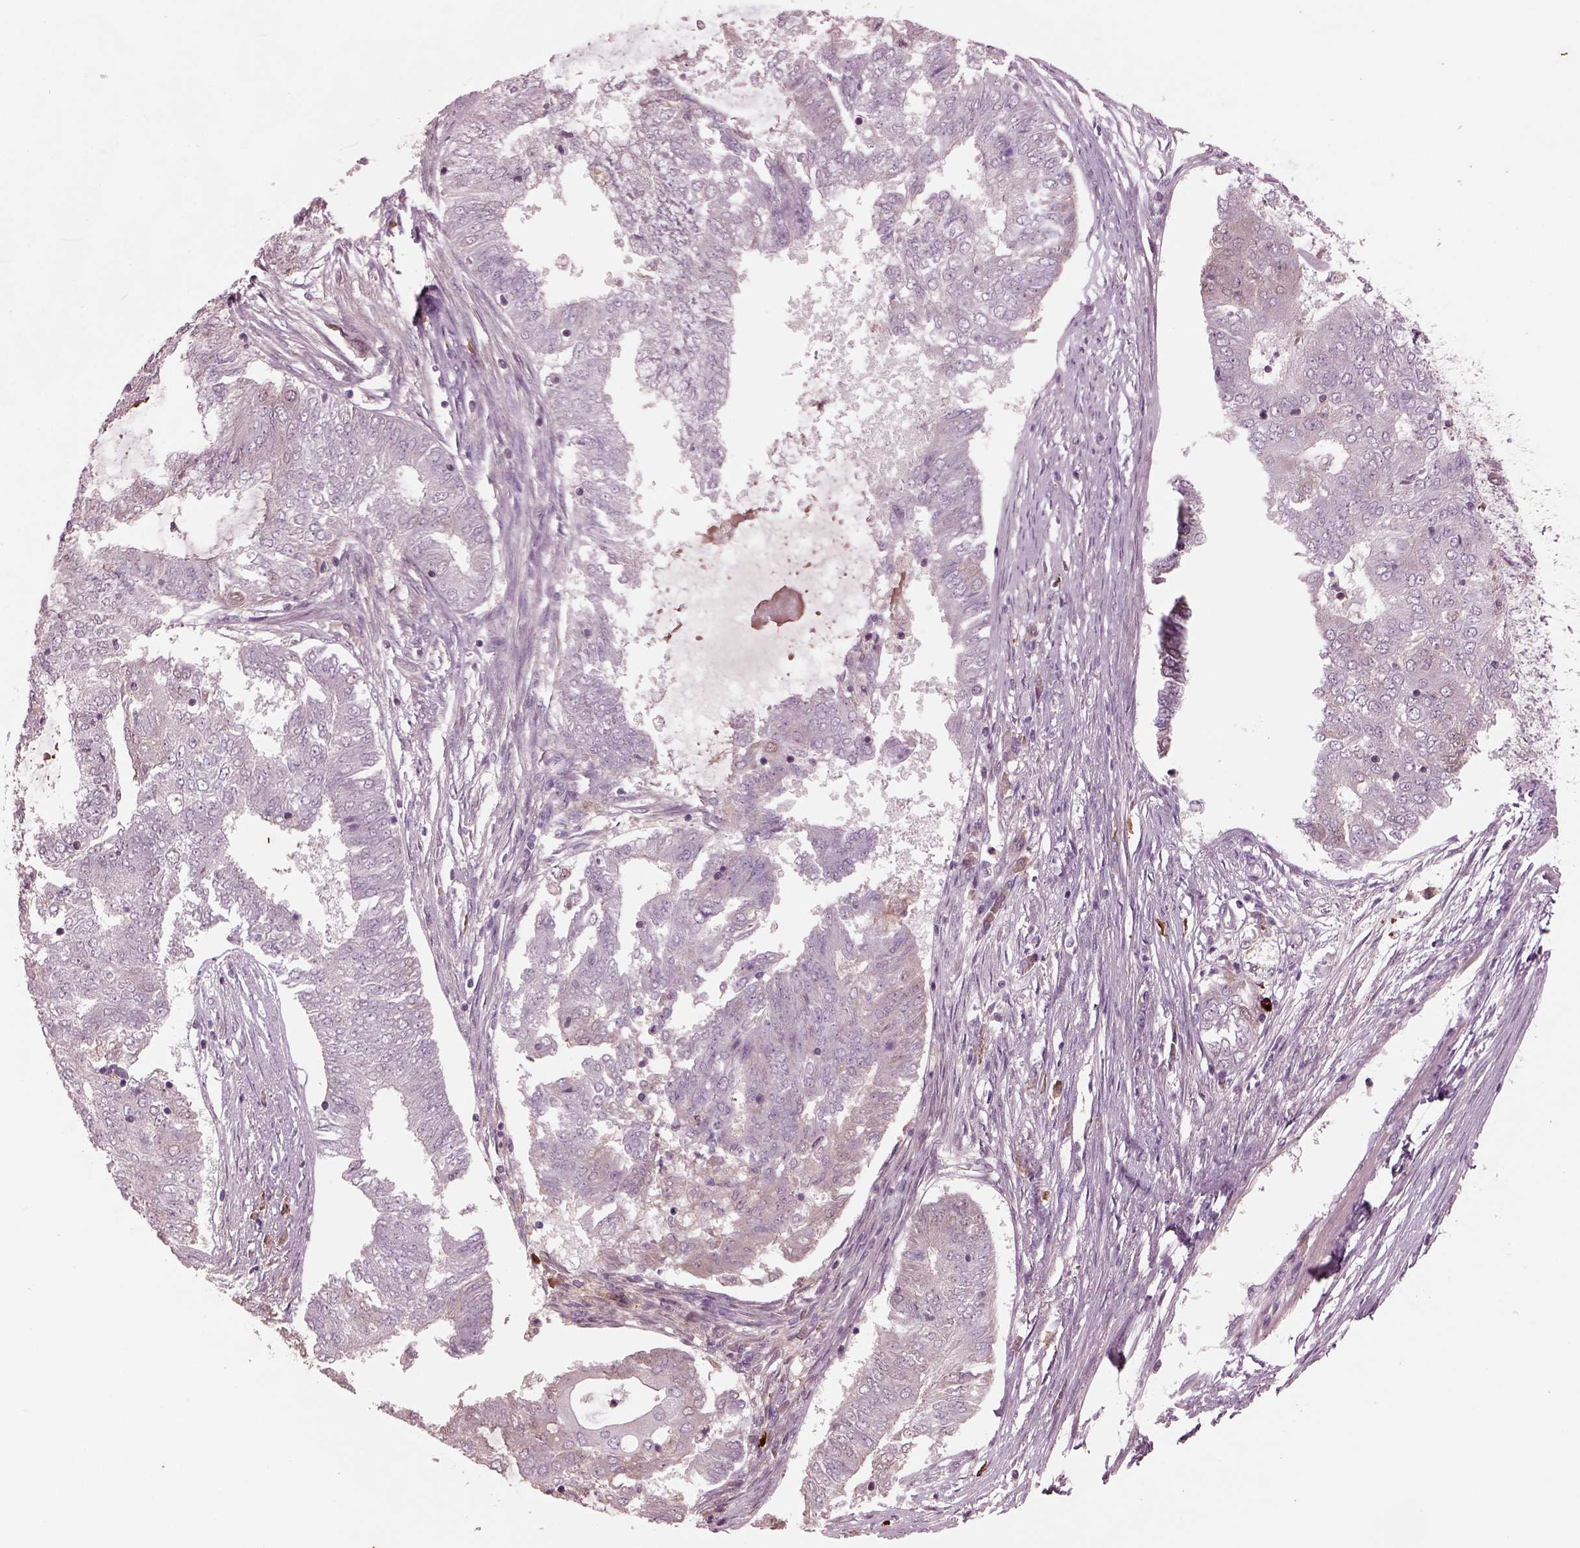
{"staining": {"intensity": "negative", "quantity": "none", "location": "none"}, "tissue": "endometrial cancer", "cell_type": "Tumor cells", "image_type": "cancer", "snomed": [{"axis": "morphology", "description": "Adenocarcinoma, NOS"}, {"axis": "topography", "description": "Endometrium"}], "caption": "Tumor cells are negative for brown protein staining in endometrial cancer (adenocarcinoma).", "gene": "PTX4", "patient": {"sex": "female", "age": 62}}